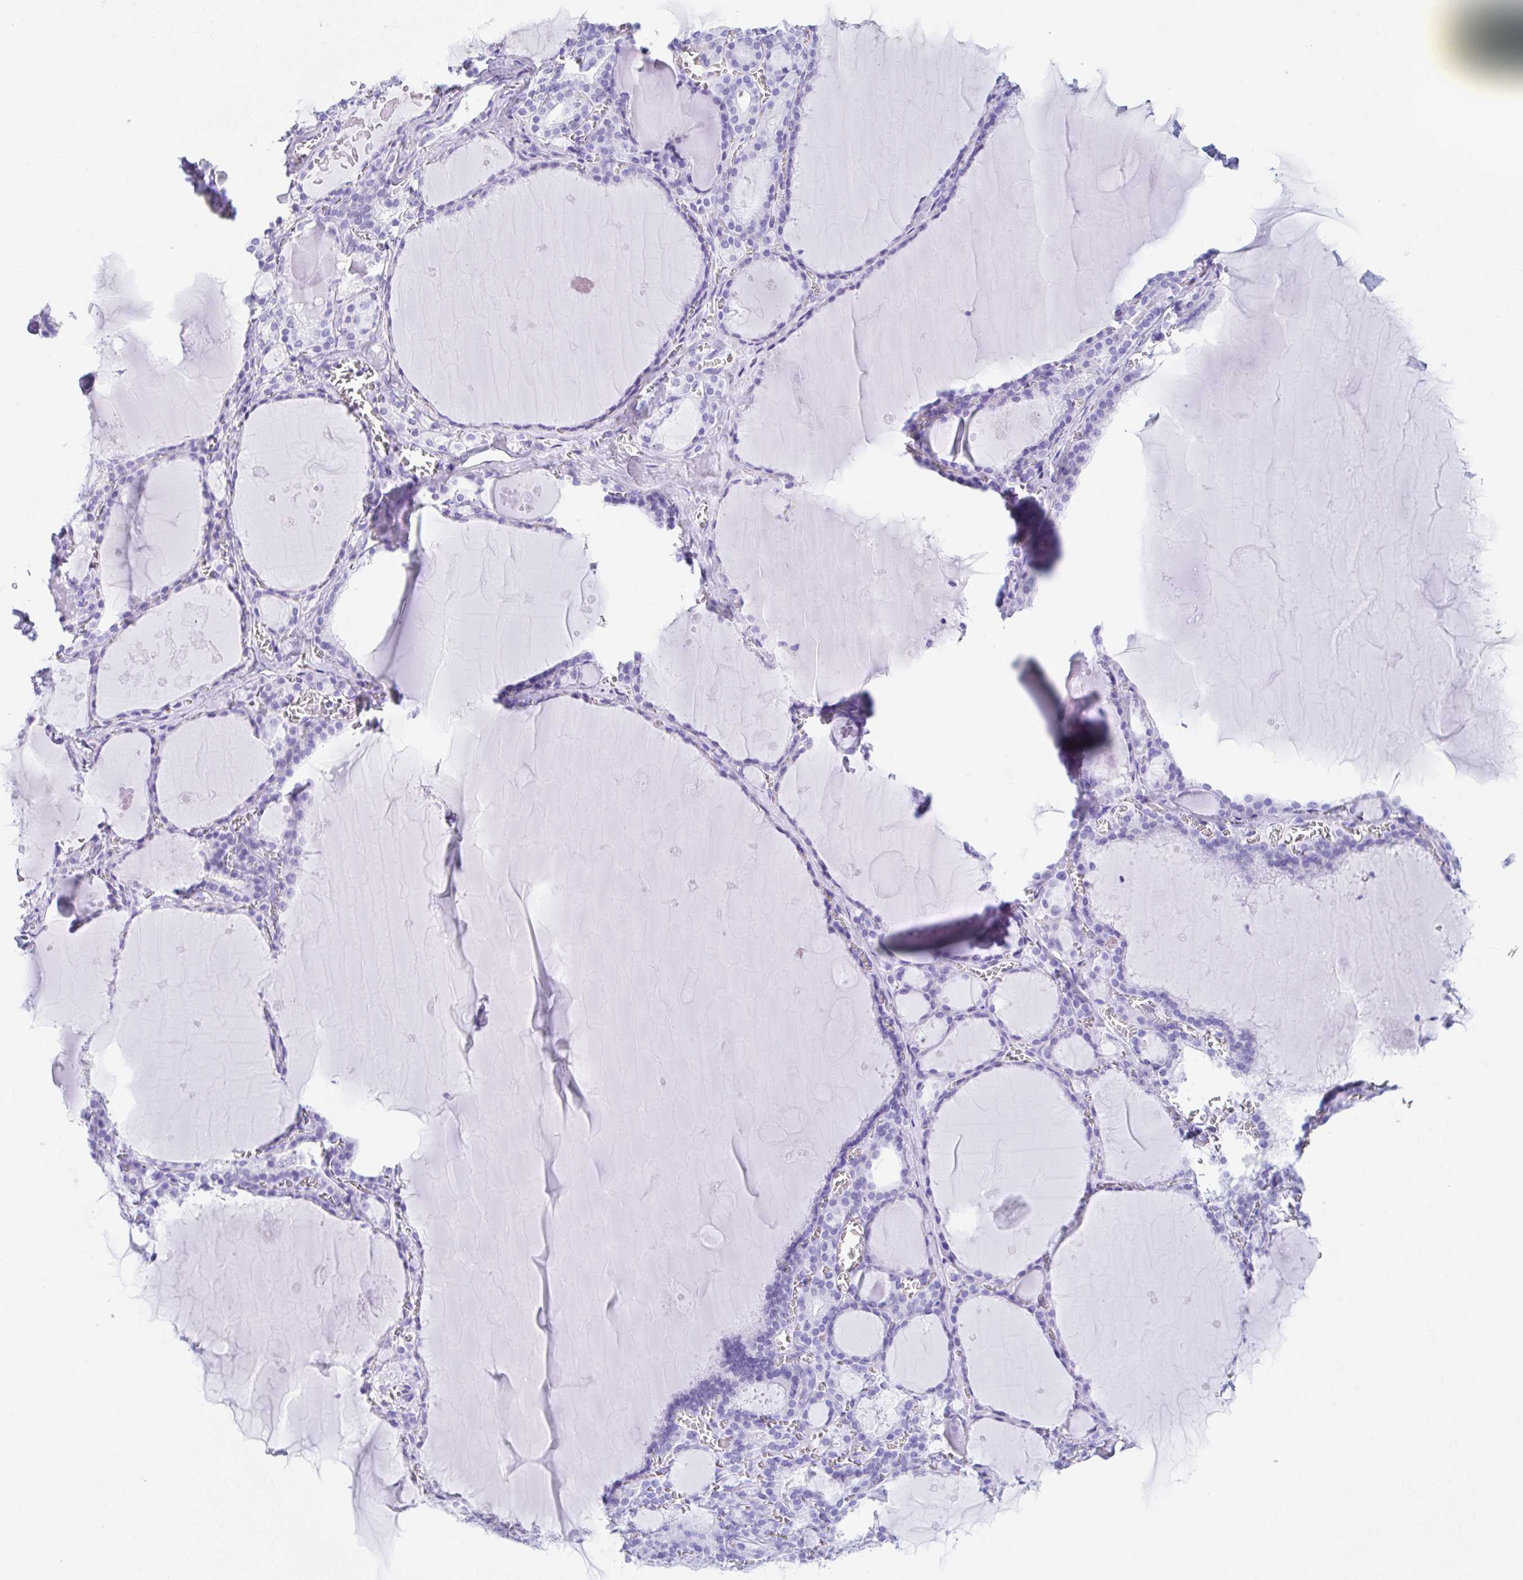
{"staining": {"intensity": "weak", "quantity": "25%-75%", "location": "cytoplasmic/membranous"}, "tissue": "thyroid gland", "cell_type": "Glandular cells", "image_type": "normal", "snomed": [{"axis": "morphology", "description": "Normal tissue, NOS"}, {"axis": "topography", "description": "Thyroid gland"}], "caption": "Normal thyroid gland shows weak cytoplasmic/membranous positivity in about 25%-75% of glandular cells, visualized by immunohistochemistry.", "gene": "PC", "patient": {"sex": "male", "age": 56}}